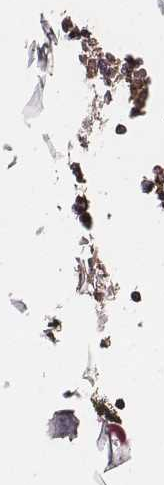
{"staining": {"intensity": "strong", "quantity": ">75%", "location": "cytoplasmic/membranous"}, "tissue": "spleen", "cell_type": "Cells in red pulp", "image_type": "normal", "snomed": [{"axis": "morphology", "description": "Normal tissue, NOS"}, {"axis": "topography", "description": "Spleen"}], "caption": "The histopathology image demonstrates immunohistochemical staining of benign spleen. There is strong cytoplasmic/membranous positivity is present in about >75% of cells in red pulp.", "gene": "VPS26A", "patient": {"sex": "female", "age": 74}}